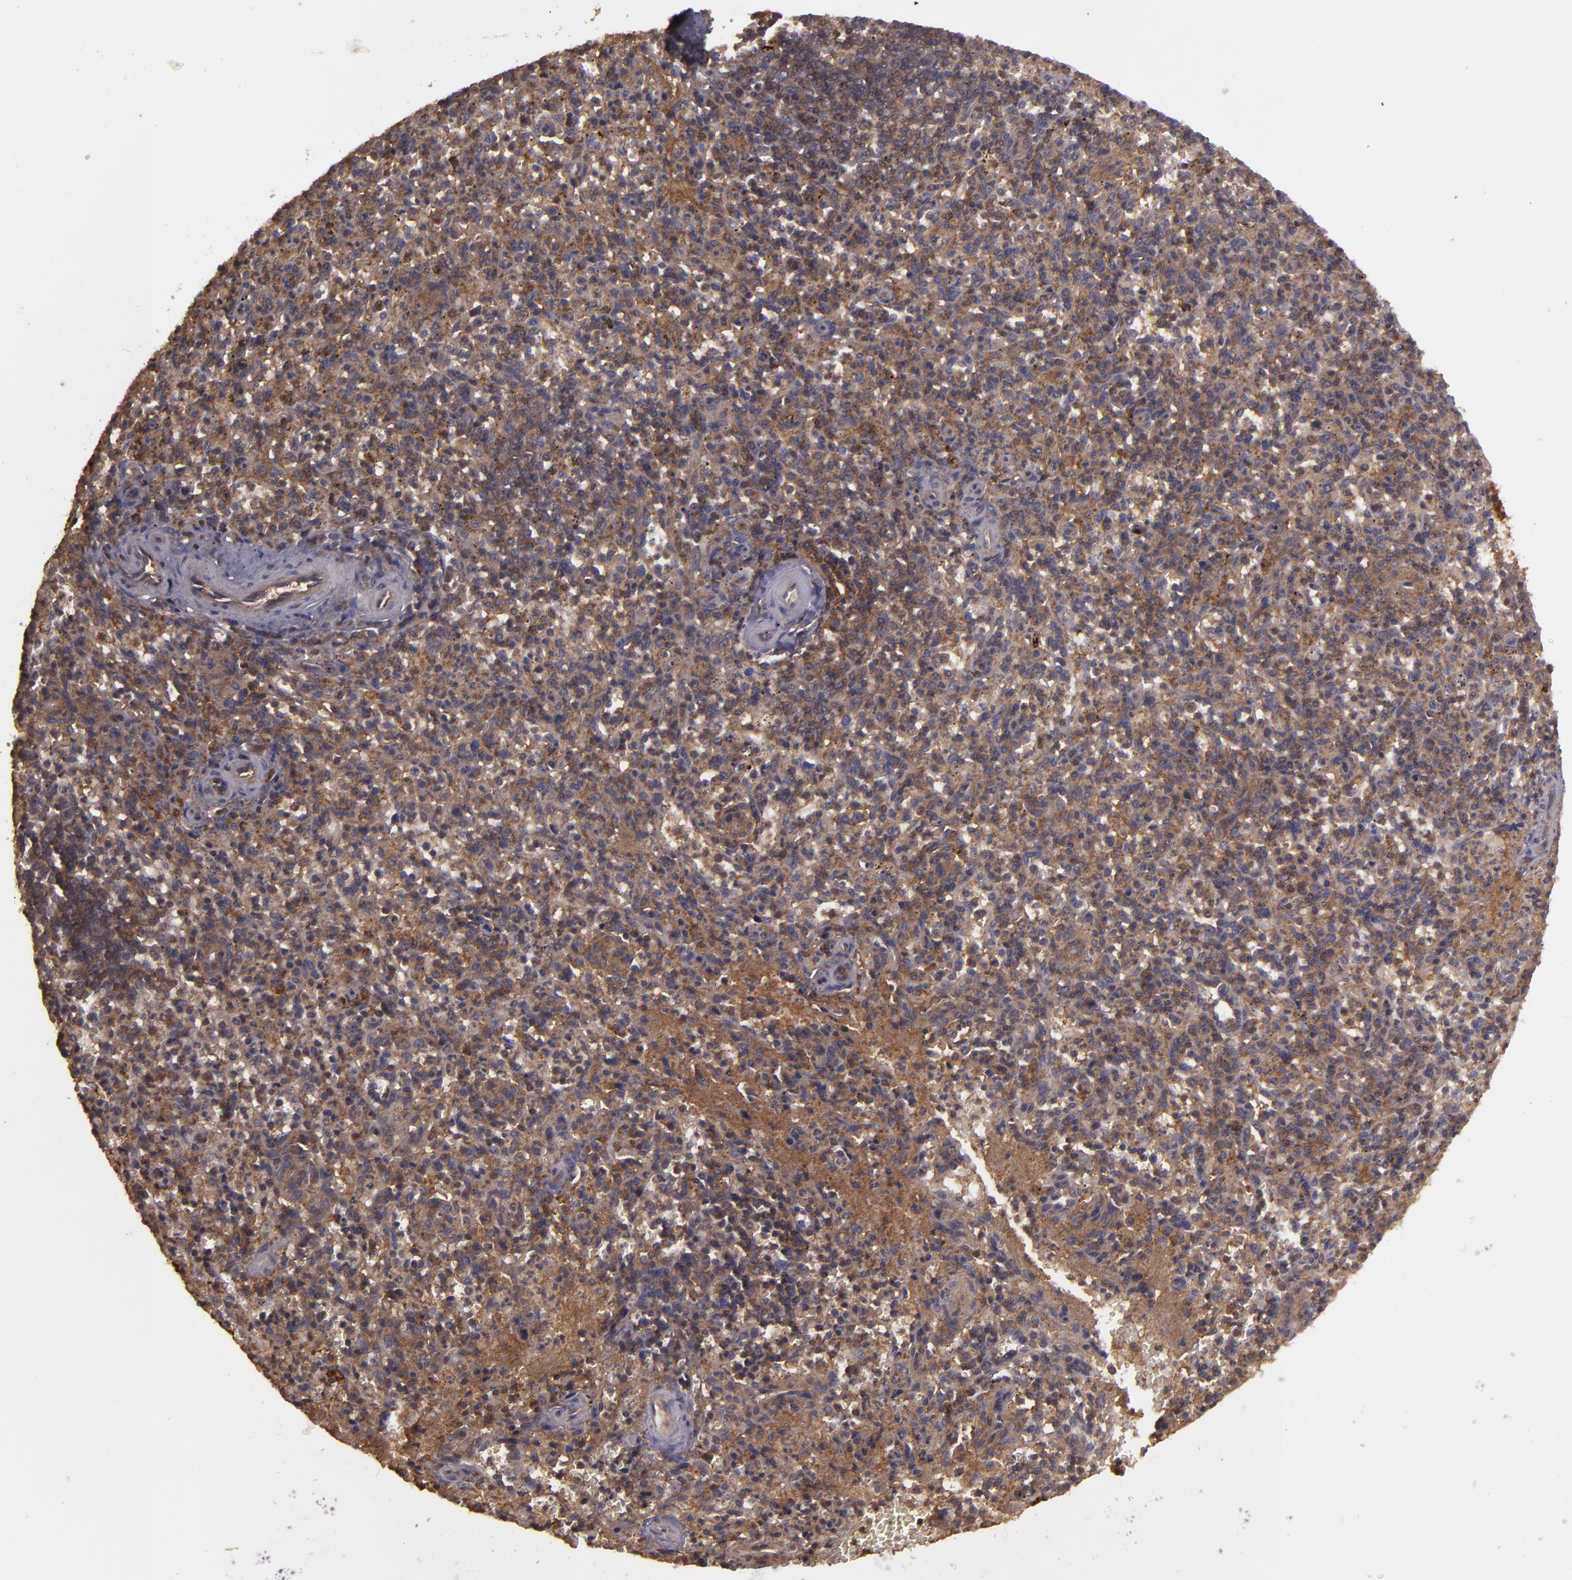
{"staining": {"intensity": "strong", "quantity": ">75%", "location": "cytoplasmic/membranous"}, "tissue": "spleen", "cell_type": "Cells in red pulp", "image_type": "normal", "snomed": [{"axis": "morphology", "description": "Normal tissue, NOS"}, {"axis": "topography", "description": "Spleen"}], "caption": "Brown immunohistochemical staining in benign human spleen displays strong cytoplasmic/membranous staining in approximately >75% of cells in red pulp.", "gene": "HRAS", "patient": {"sex": "male", "age": 72}}